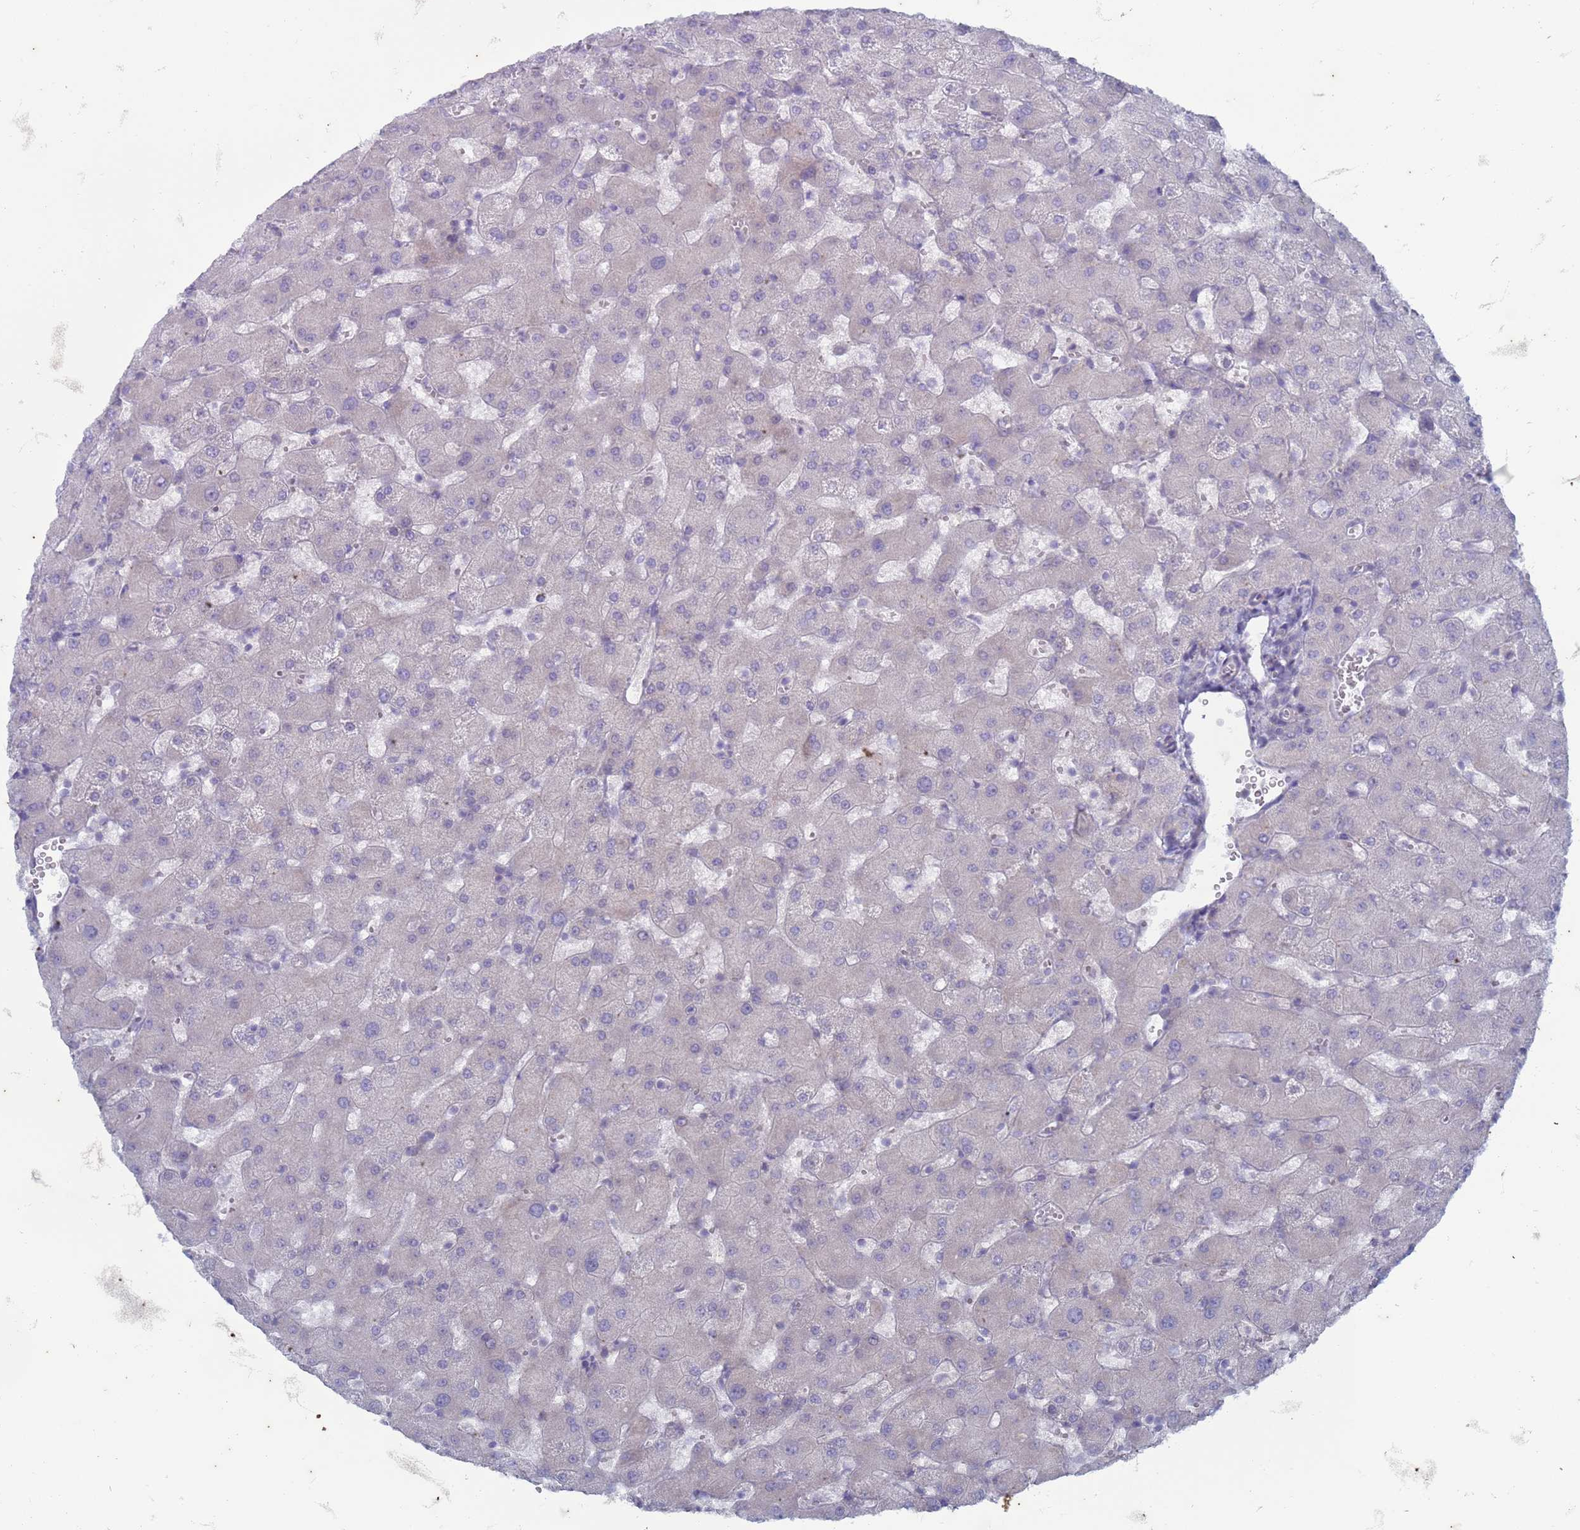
{"staining": {"intensity": "negative", "quantity": "none", "location": "none"}, "tissue": "liver", "cell_type": "Cholangiocytes", "image_type": "normal", "snomed": [{"axis": "morphology", "description": "Normal tissue, NOS"}, {"axis": "topography", "description": "Liver"}], "caption": "Immunohistochemistry image of benign liver stained for a protein (brown), which demonstrates no staining in cholangiocytes.", "gene": "SUCO", "patient": {"sex": "female", "age": 63}}